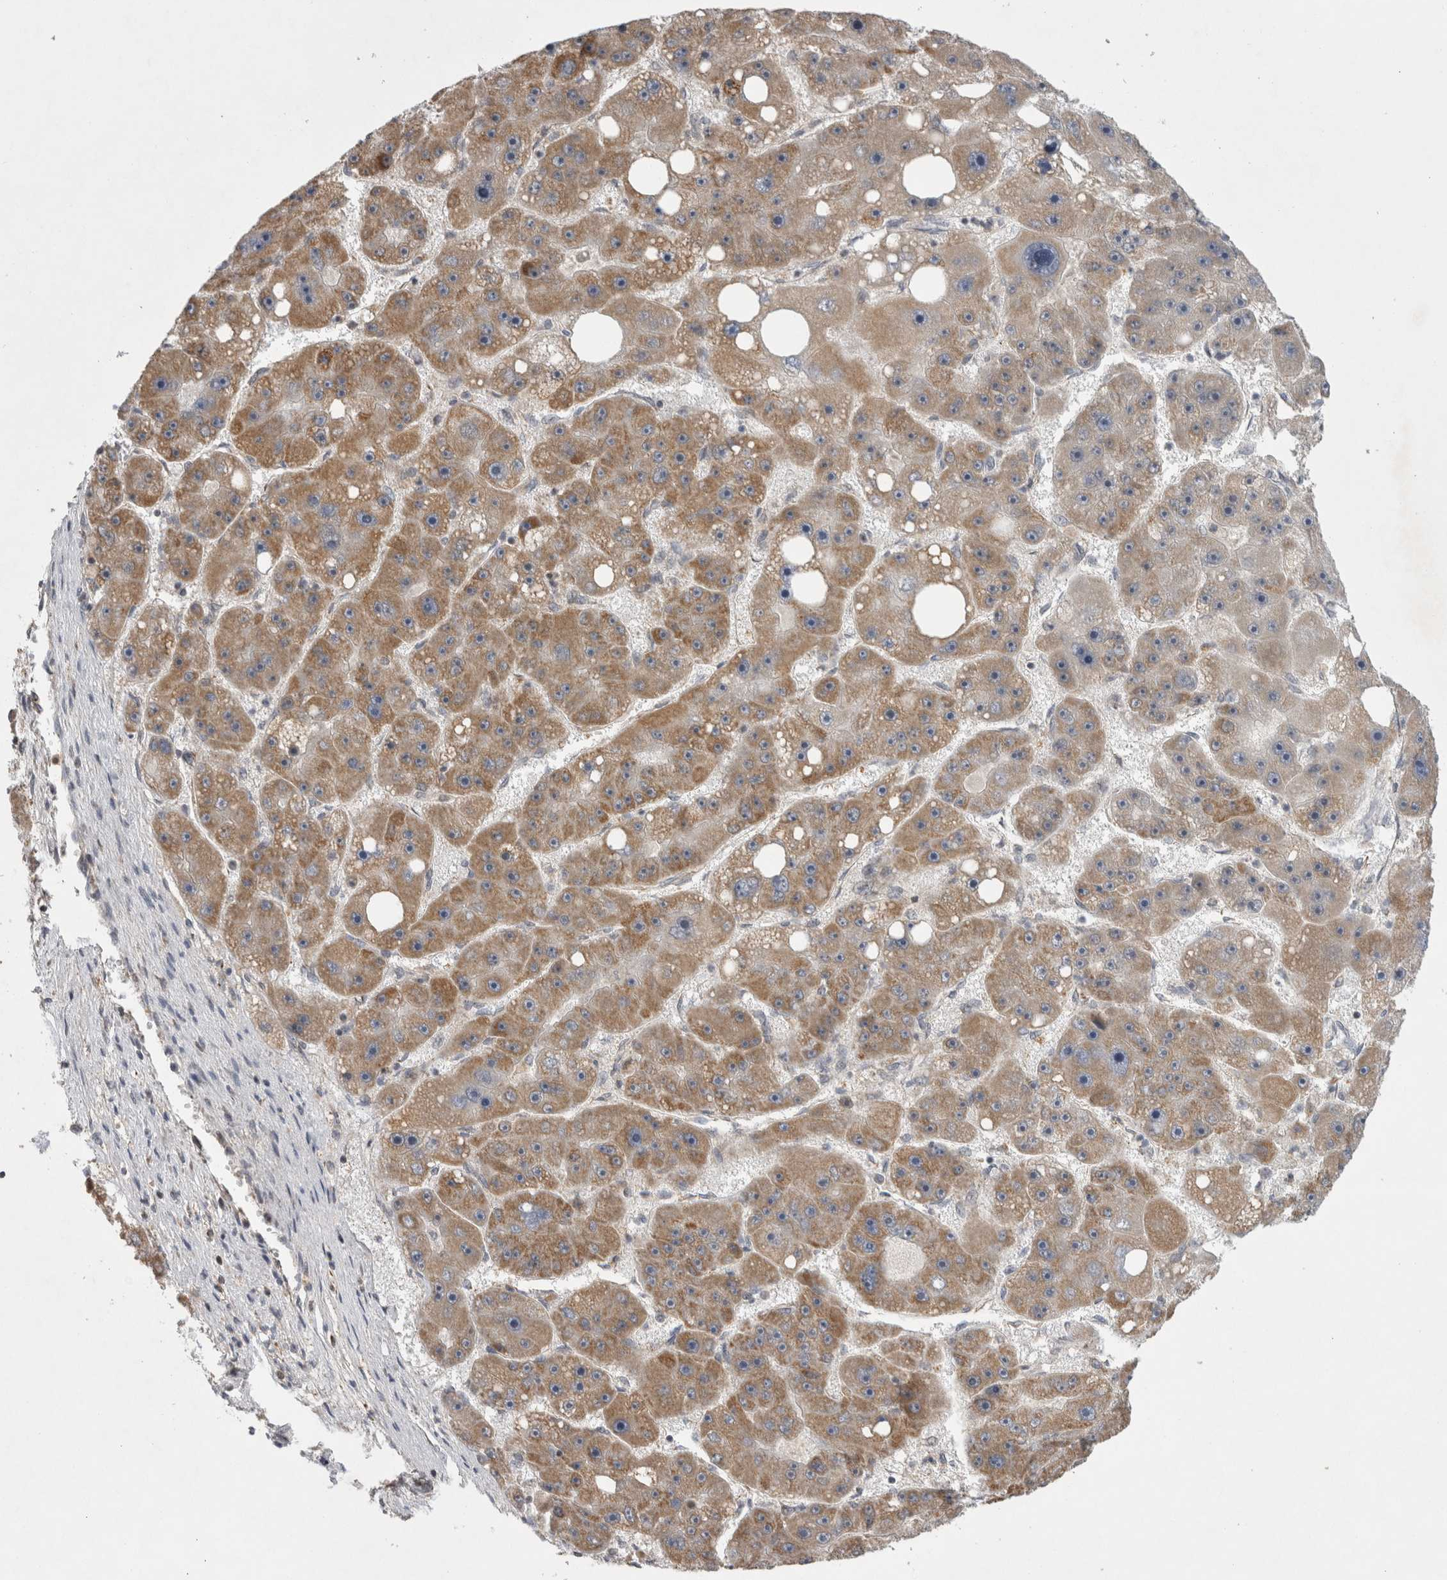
{"staining": {"intensity": "moderate", "quantity": ">75%", "location": "cytoplasmic/membranous"}, "tissue": "liver cancer", "cell_type": "Tumor cells", "image_type": "cancer", "snomed": [{"axis": "morphology", "description": "Carcinoma, Hepatocellular, NOS"}, {"axis": "topography", "description": "Liver"}], "caption": "An immunohistochemistry (IHC) histopathology image of tumor tissue is shown. Protein staining in brown highlights moderate cytoplasmic/membranous positivity in liver hepatocellular carcinoma within tumor cells.", "gene": "KCNIP1", "patient": {"sex": "female", "age": 61}}